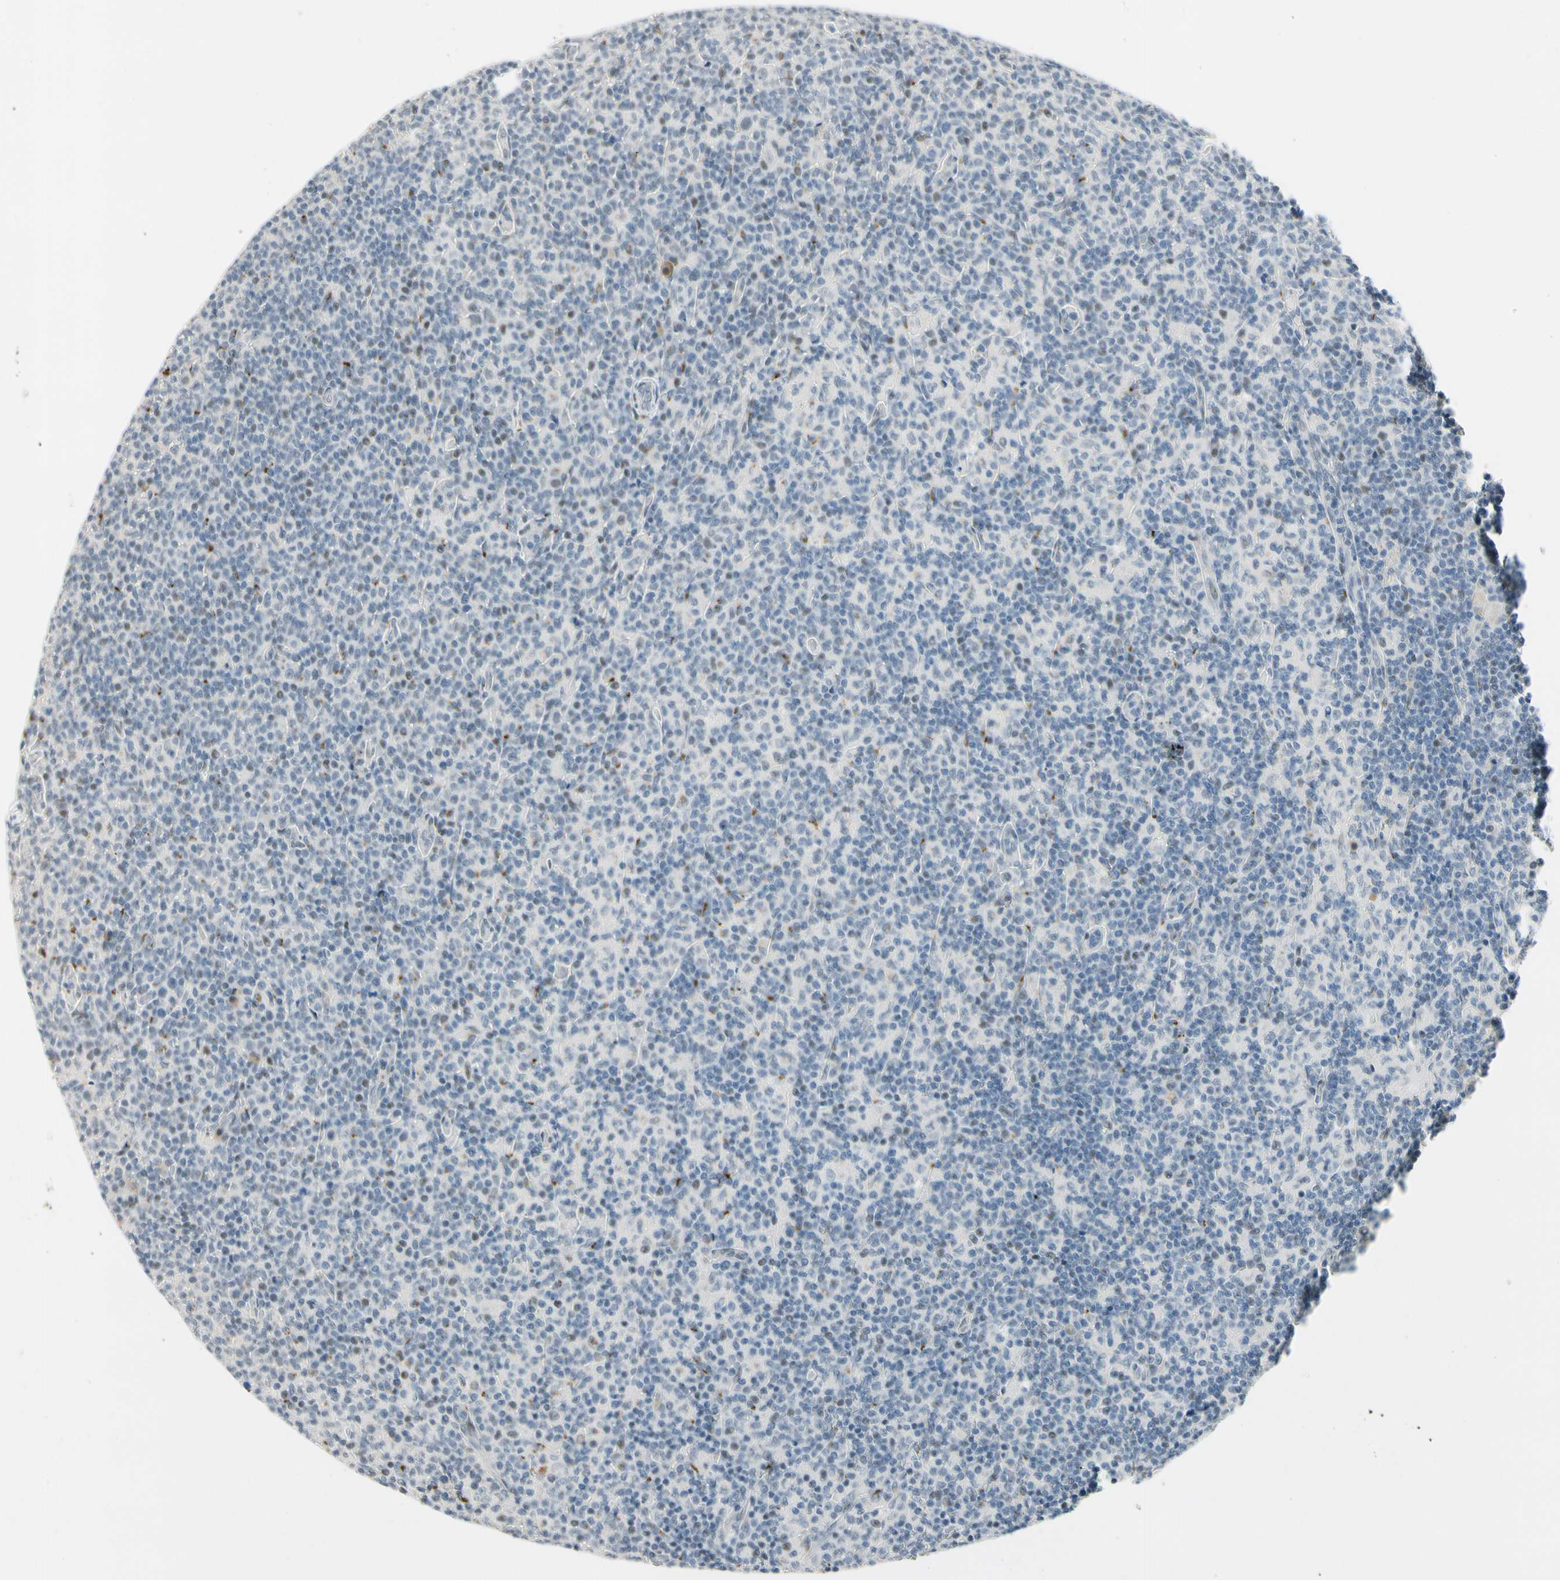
{"staining": {"intensity": "moderate", "quantity": "<25%", "location": "cytoplasmic/membranous"}, "tissue": "lymph node", "cell_type": "Germinal center cells", "image_type": "normal", "snomed": [{"axis": "morphology", "description": "Normal tissue, NOS"}, {"axis": "morphology", "description": "Inflammation, NOS"}, {"axis": "topography", "description": "Lymph node"}], "caption": "Brown immunohistochemical staining in normal human lymph node displays moderate cytoplasmic/membranous positivity in approximately <25% of germinal center cells.", "gene": "B4GALNT1", "patient": {"sex": "male", "age": 55}}